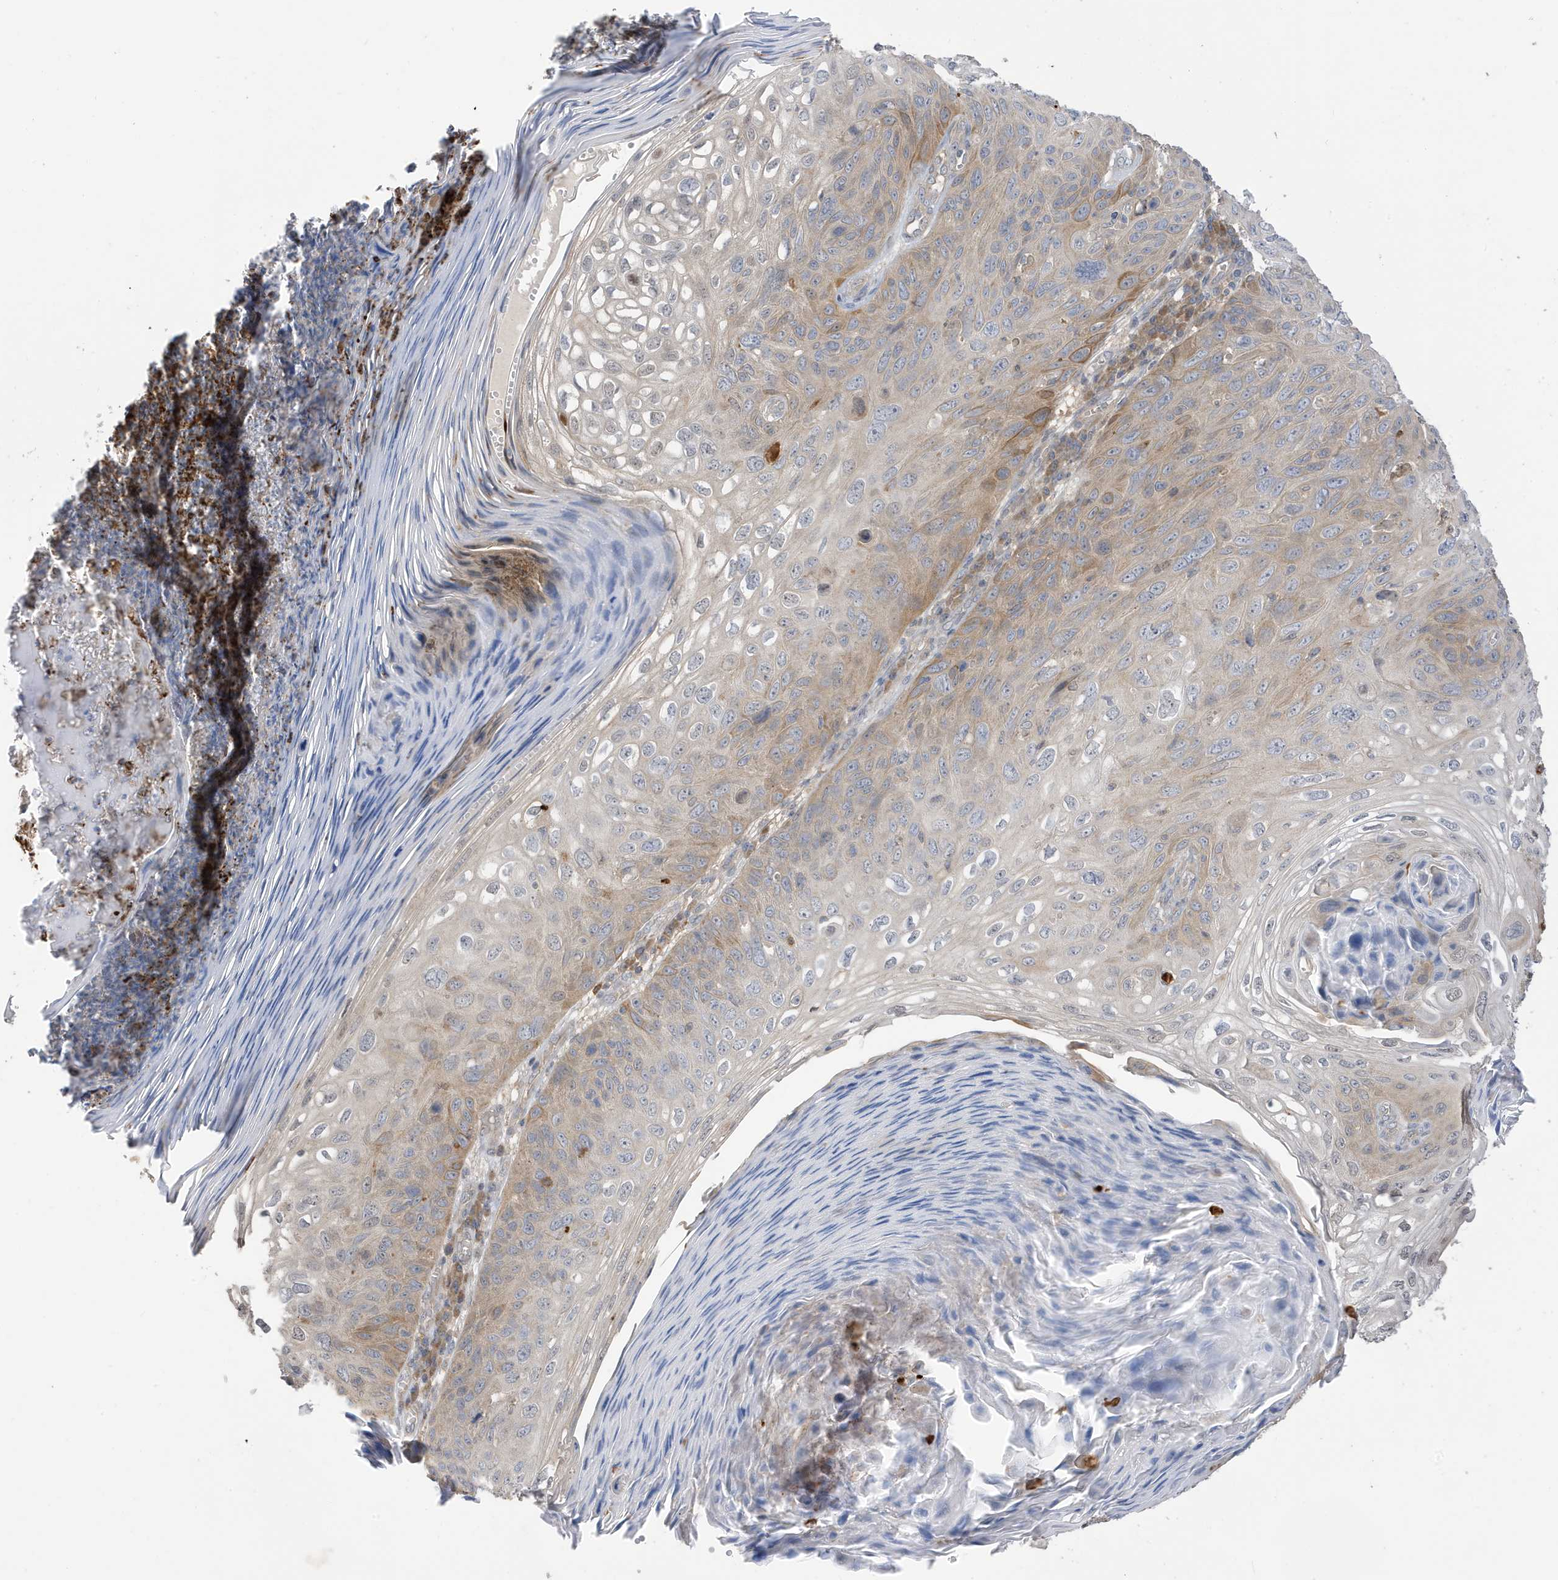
{"staining": {"intensity": "moderate", "quantity": "<25%", "location": "cytoplasmic/membranous"}, "tissue": "skin cancer", "cell_type": "Tumor cells", "image_type": "cancer", "snomed": [{"axis": "morphology", "description": "Squamous cell carcinoma, NOS"}, {"axis": "topography", "description": "Skin"}], "caption": "About <25% of tumor cells in skin cancer reveal moderate cytoplasmic/membranous protein positivity as visualized by brown immunohistochemical staining.", "gene": "TAB3", "patient": {"sex": "female", "age": 90}}